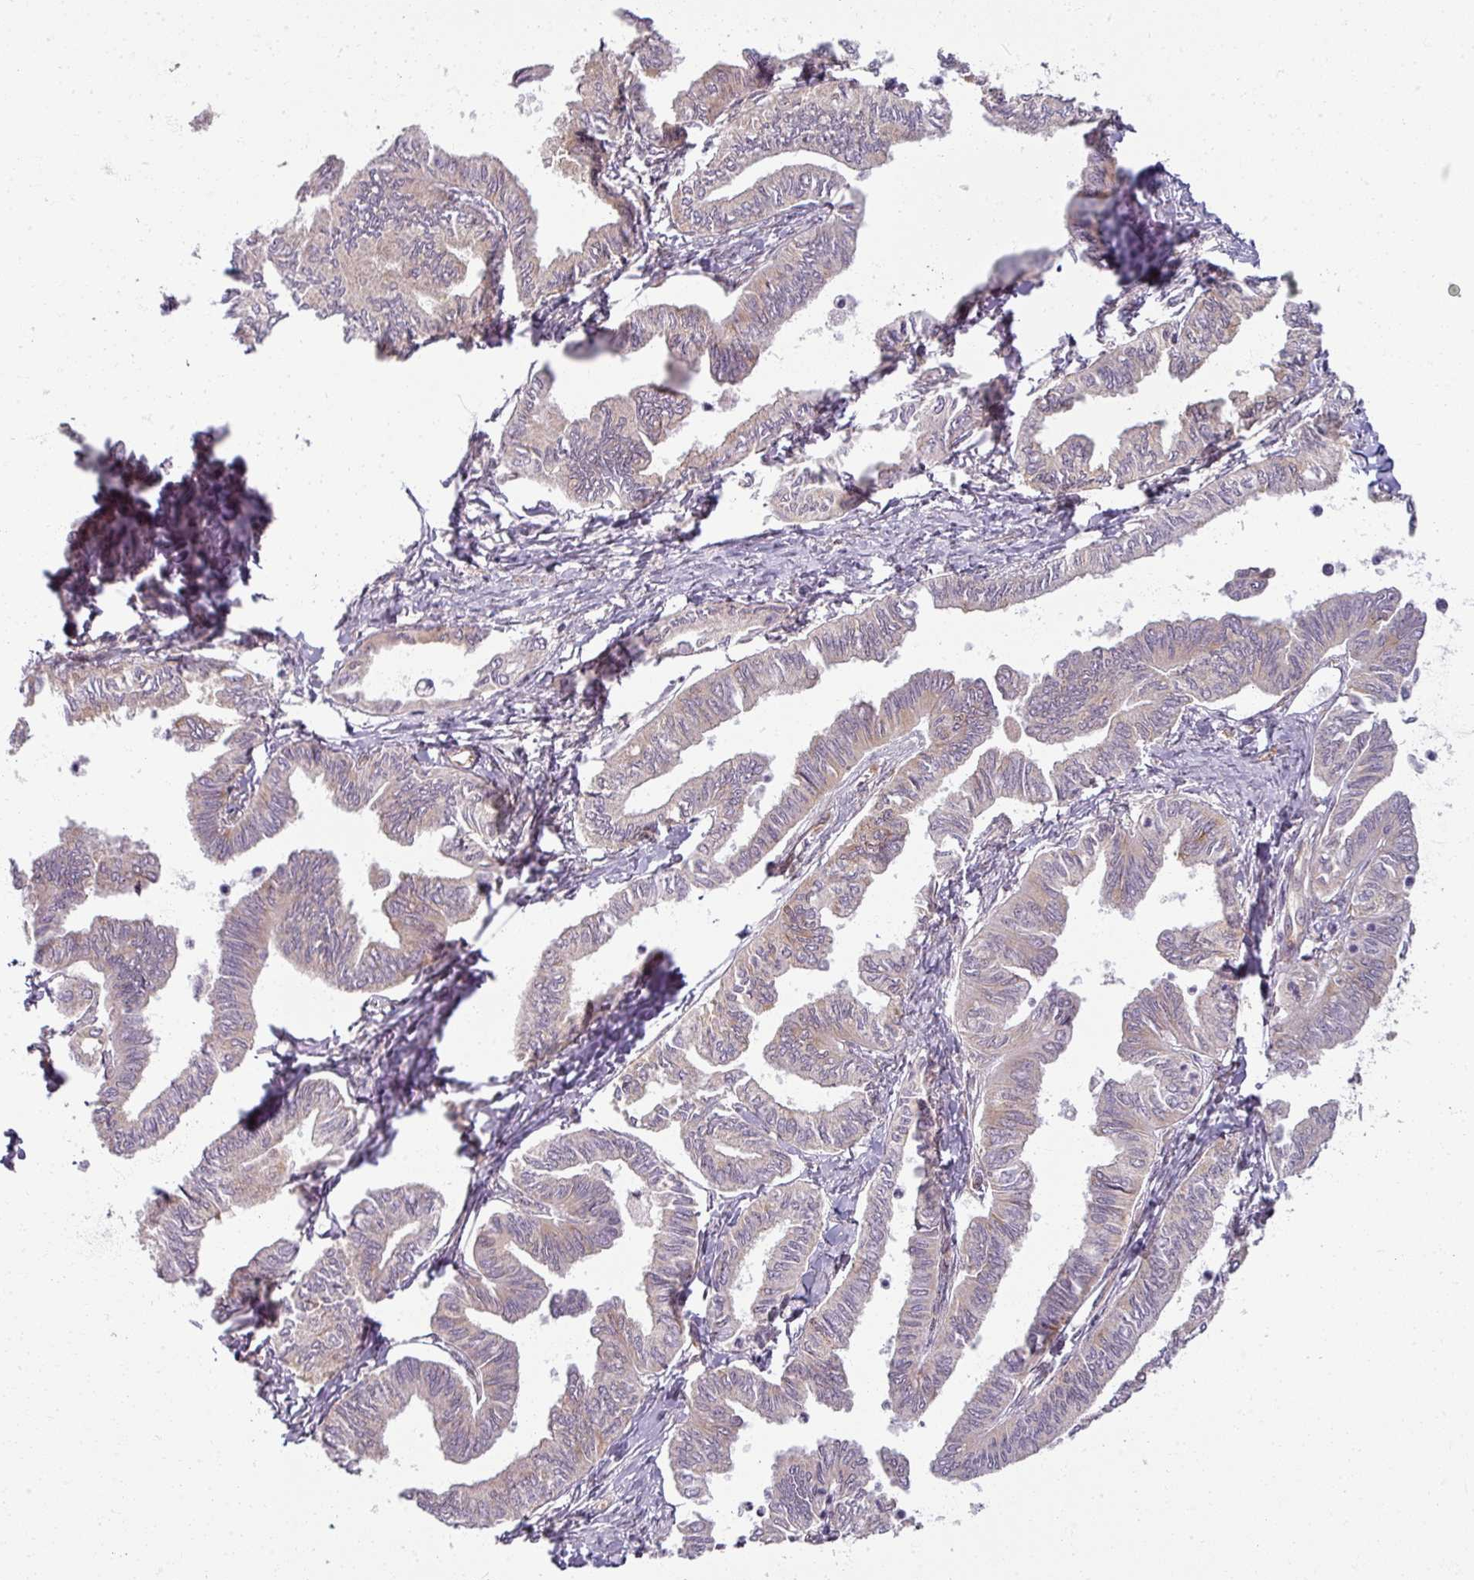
{"staining": {"intensity": "negative", "quantity": "none", "location": "none"}, "tissue": "ovarian cancer", "cell_type": "Tumor cells", "image_type": "cancer", "snomed": [{"axis": "morphology", "description": "Carcinoma, endometroid"}, {"axis": "topography", "description": "Ovary"}], "caption": "IHC micrograph of neoplastic tissue: human endometroid carcinoma (ovarian) stained with DAB (3,3'-diaminobenzidine) shows no significant protein expression in tumor cells.", "gene": "AGPAT4", "patient": {"sex": "female", "age": 70}}